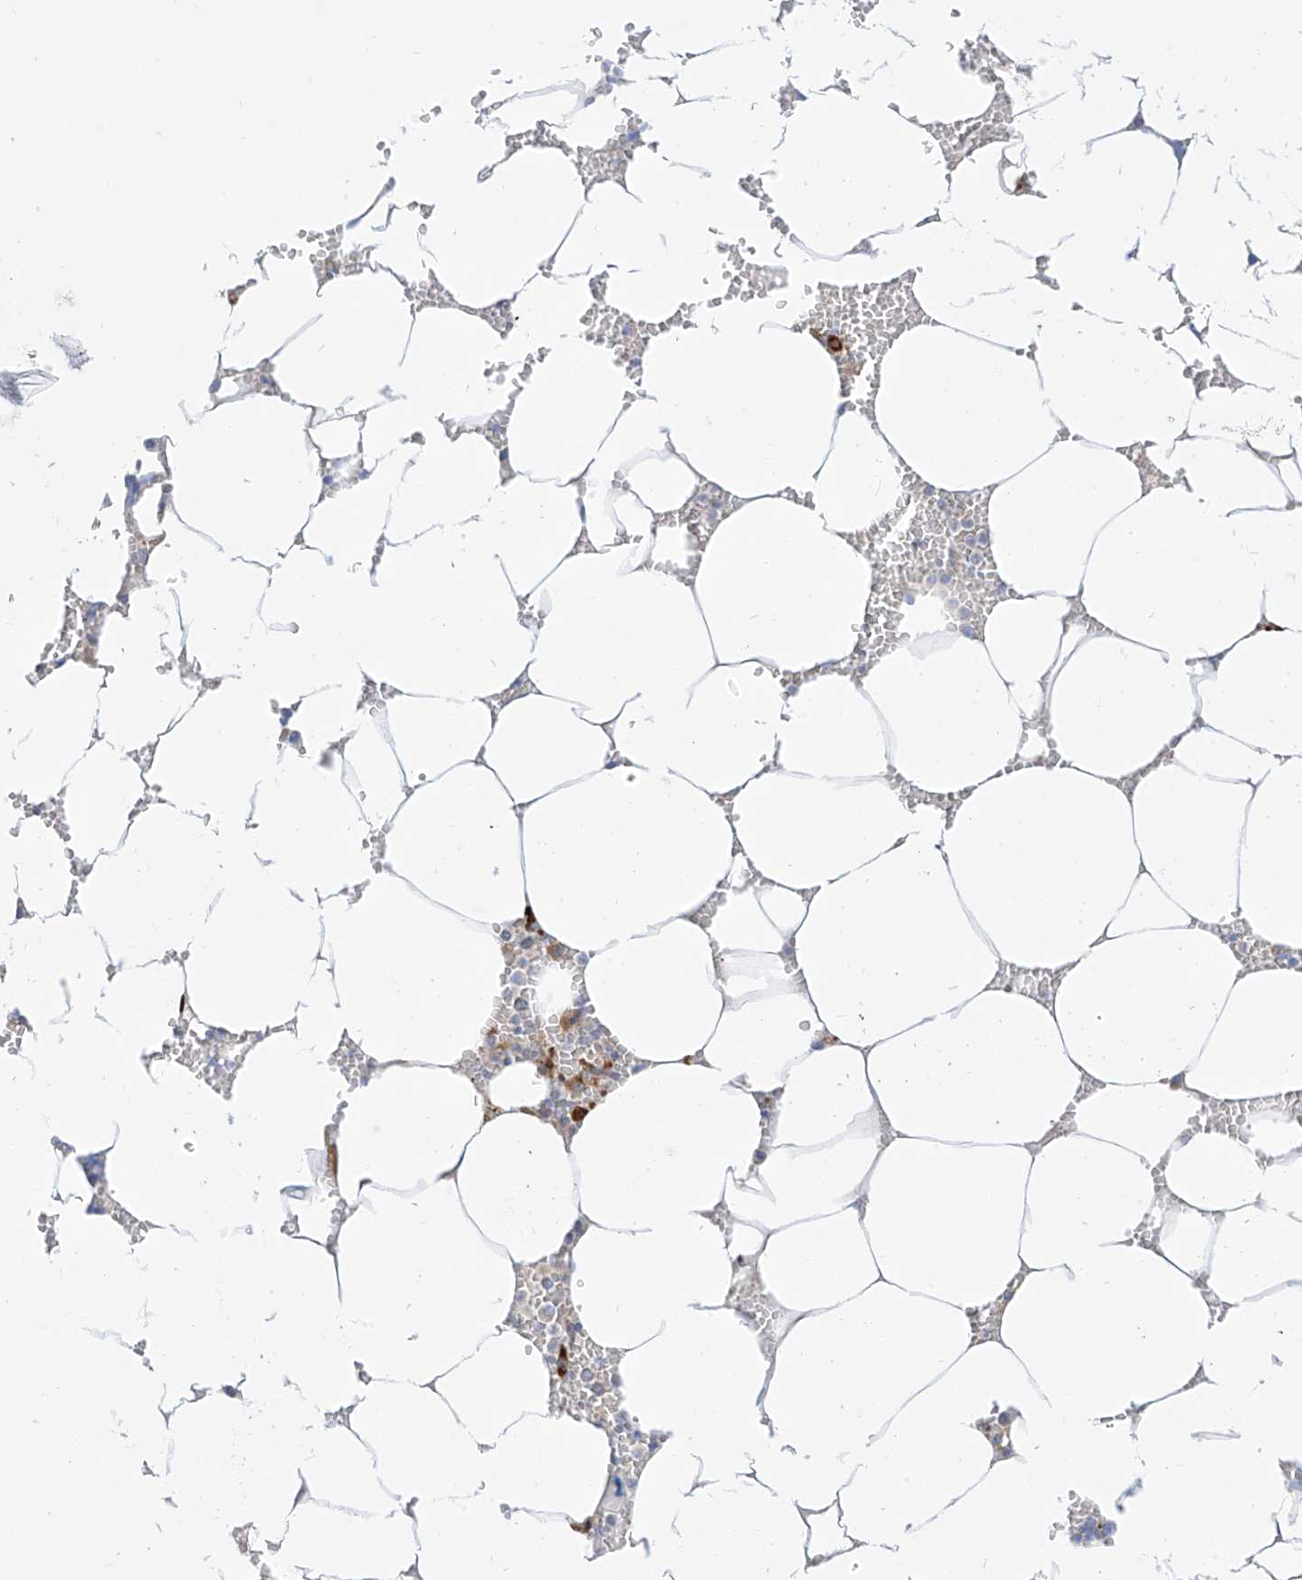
{"staining": {"intensity": "negative", "quantity": "none", "location": "none"}, "tissue": "bone marrow", "cell_type": "Hematopoietic cells", "image_type": "normal", "snomed": [{"axis": "morphology", "description": "Normal tissue, NOS"}, {"axis": "topography", "description": "Bone marrow"}], "caption": "IHC of normal bone marrow shows no positivity in hematopoietic cells.", "gene": "SYTL3", "patient": {"sex": "male", "age": 70}}